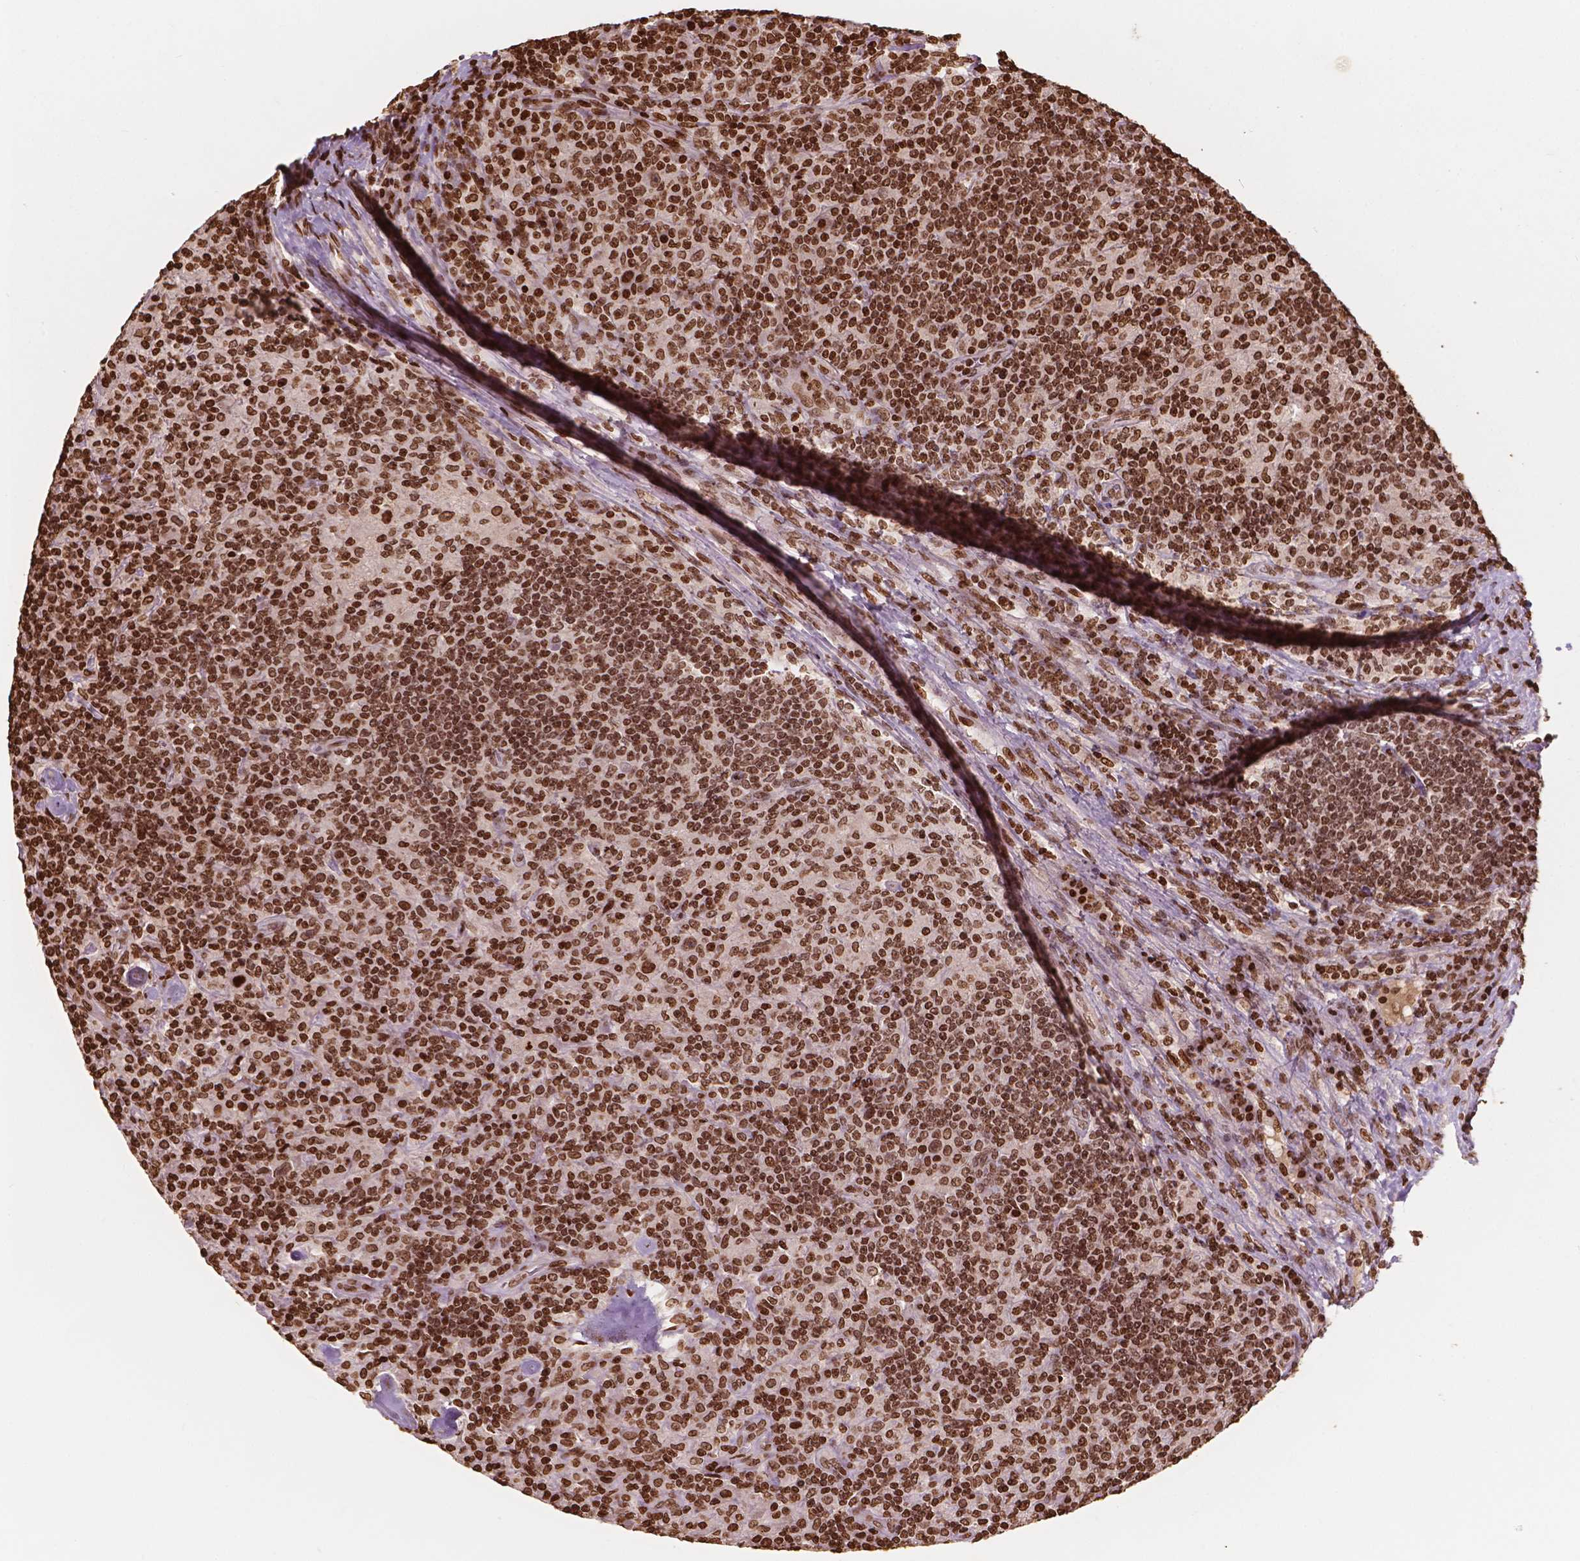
{"staining": {"intensity": "moderate", "quantity": ">75%", "location": "nuclear"}, "tissue": "lymphoma", "cell_type": "Tumor cells", "image_type": "cancer", "snomed": [{"axis": "morphology", "description": "Hodgkin's disease, NOS"}, {"axis": "topography", "description": "Lymph node"}], "caption": "Immunohistochemical staining of lymphoma exhibits medium levels of moderate nuclear expression in approximately >75% of tumor cells. (IHC, brightfield microscopy, high magnification).", "gene": "H3C7", "patient": {"sex": "male", "age": 70}}